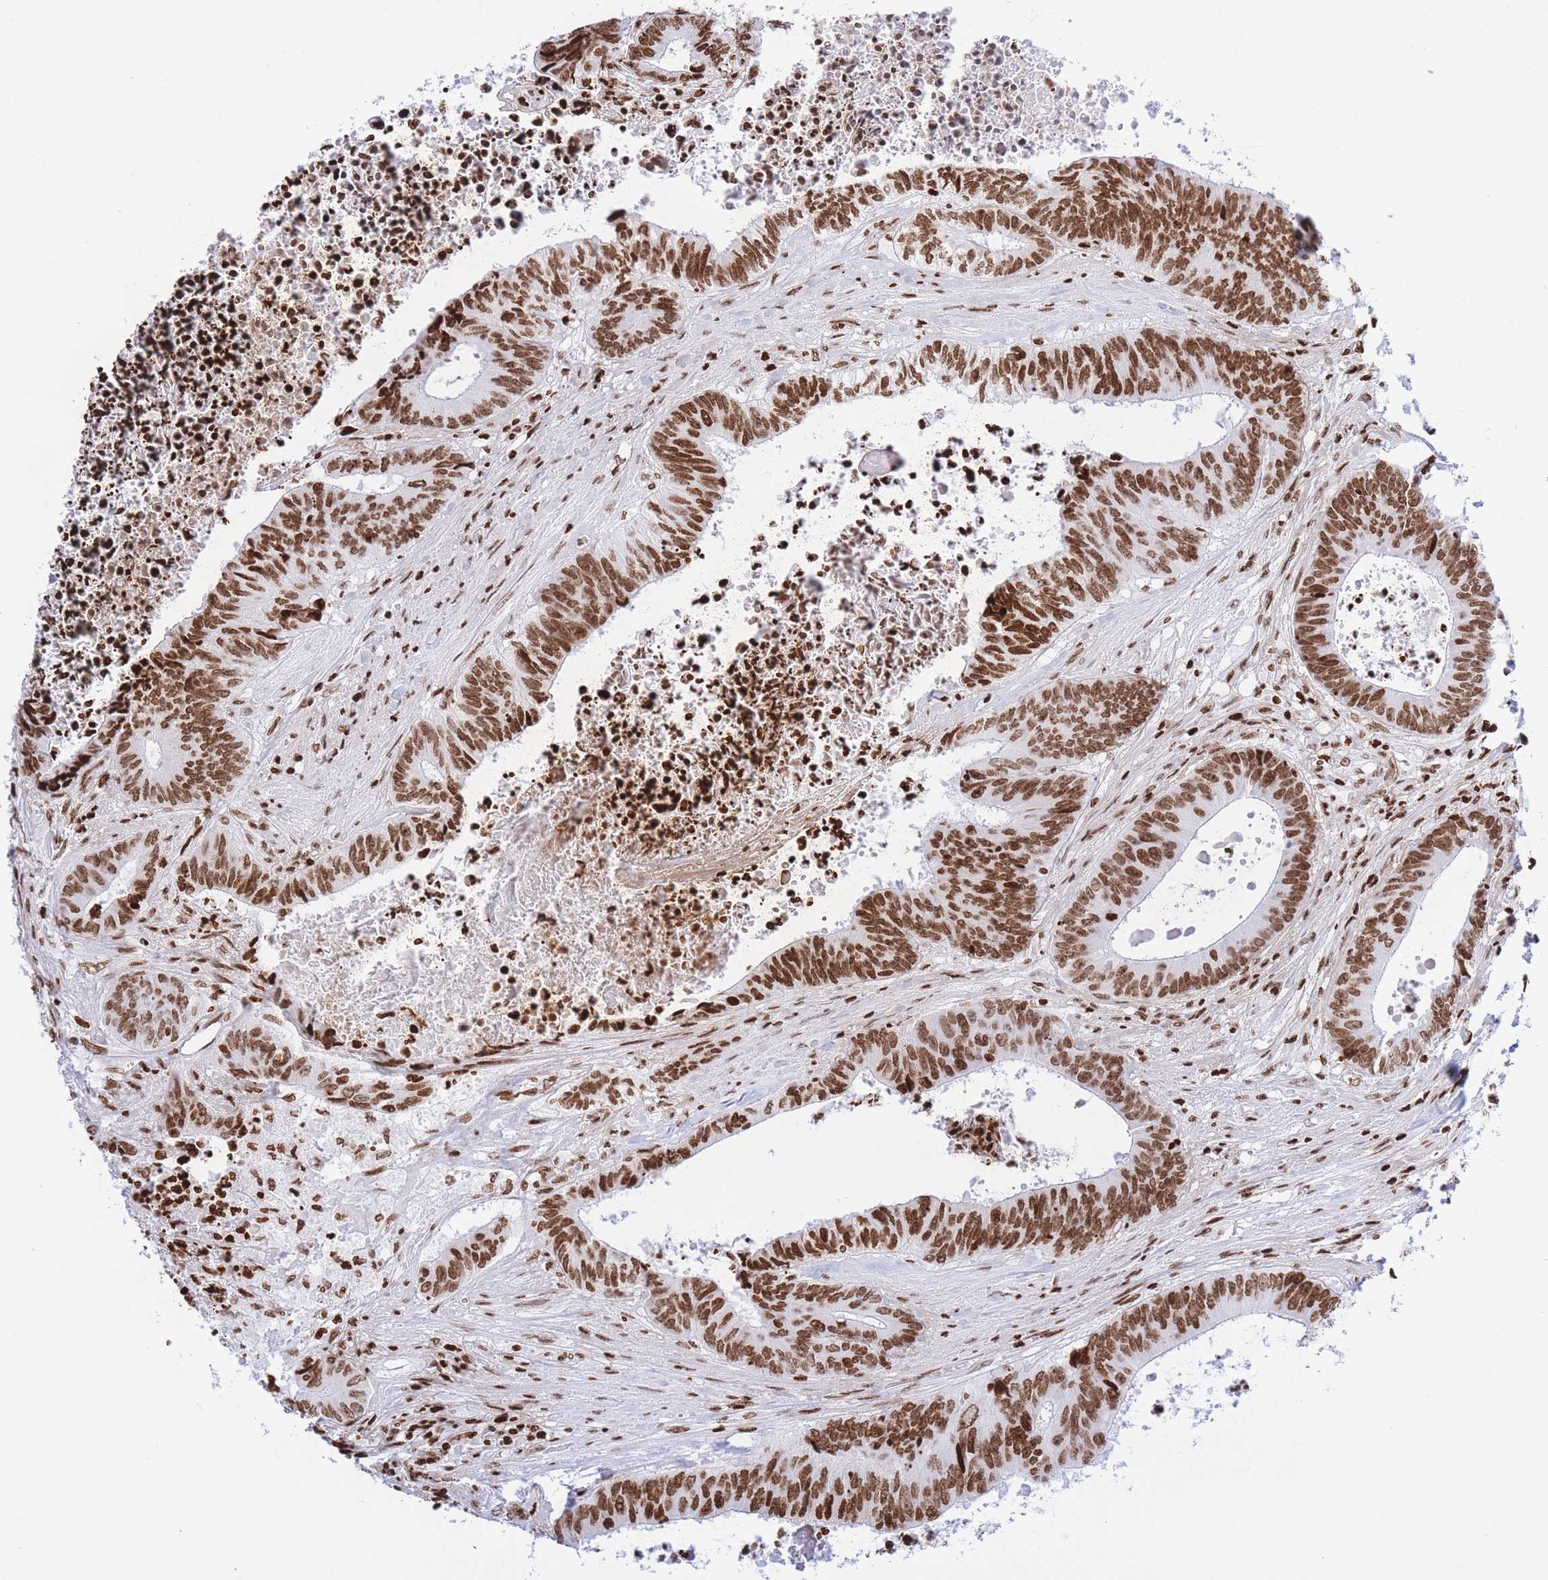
{"staining": {"intensity": "moderate", "quantity": ">75%", "location": "nuclear"}, "tissue": "colorectal cancer", "cell_type": "Tumor cells", "image_type": "cancer", "snomed": [{"axis": "morphology", "description": "Adenocarcinoma, NOS"}, {"axis": "topography", "description": "Rectum"}], "caption": "Colorectal adenocarcinoma tissue displays moderate nuclear staining in approximately >75% of tumor cells, visualized by immunohistochemistry.", "gene": "H2BC11", "patient": {"sex": "male", "age": 72}}